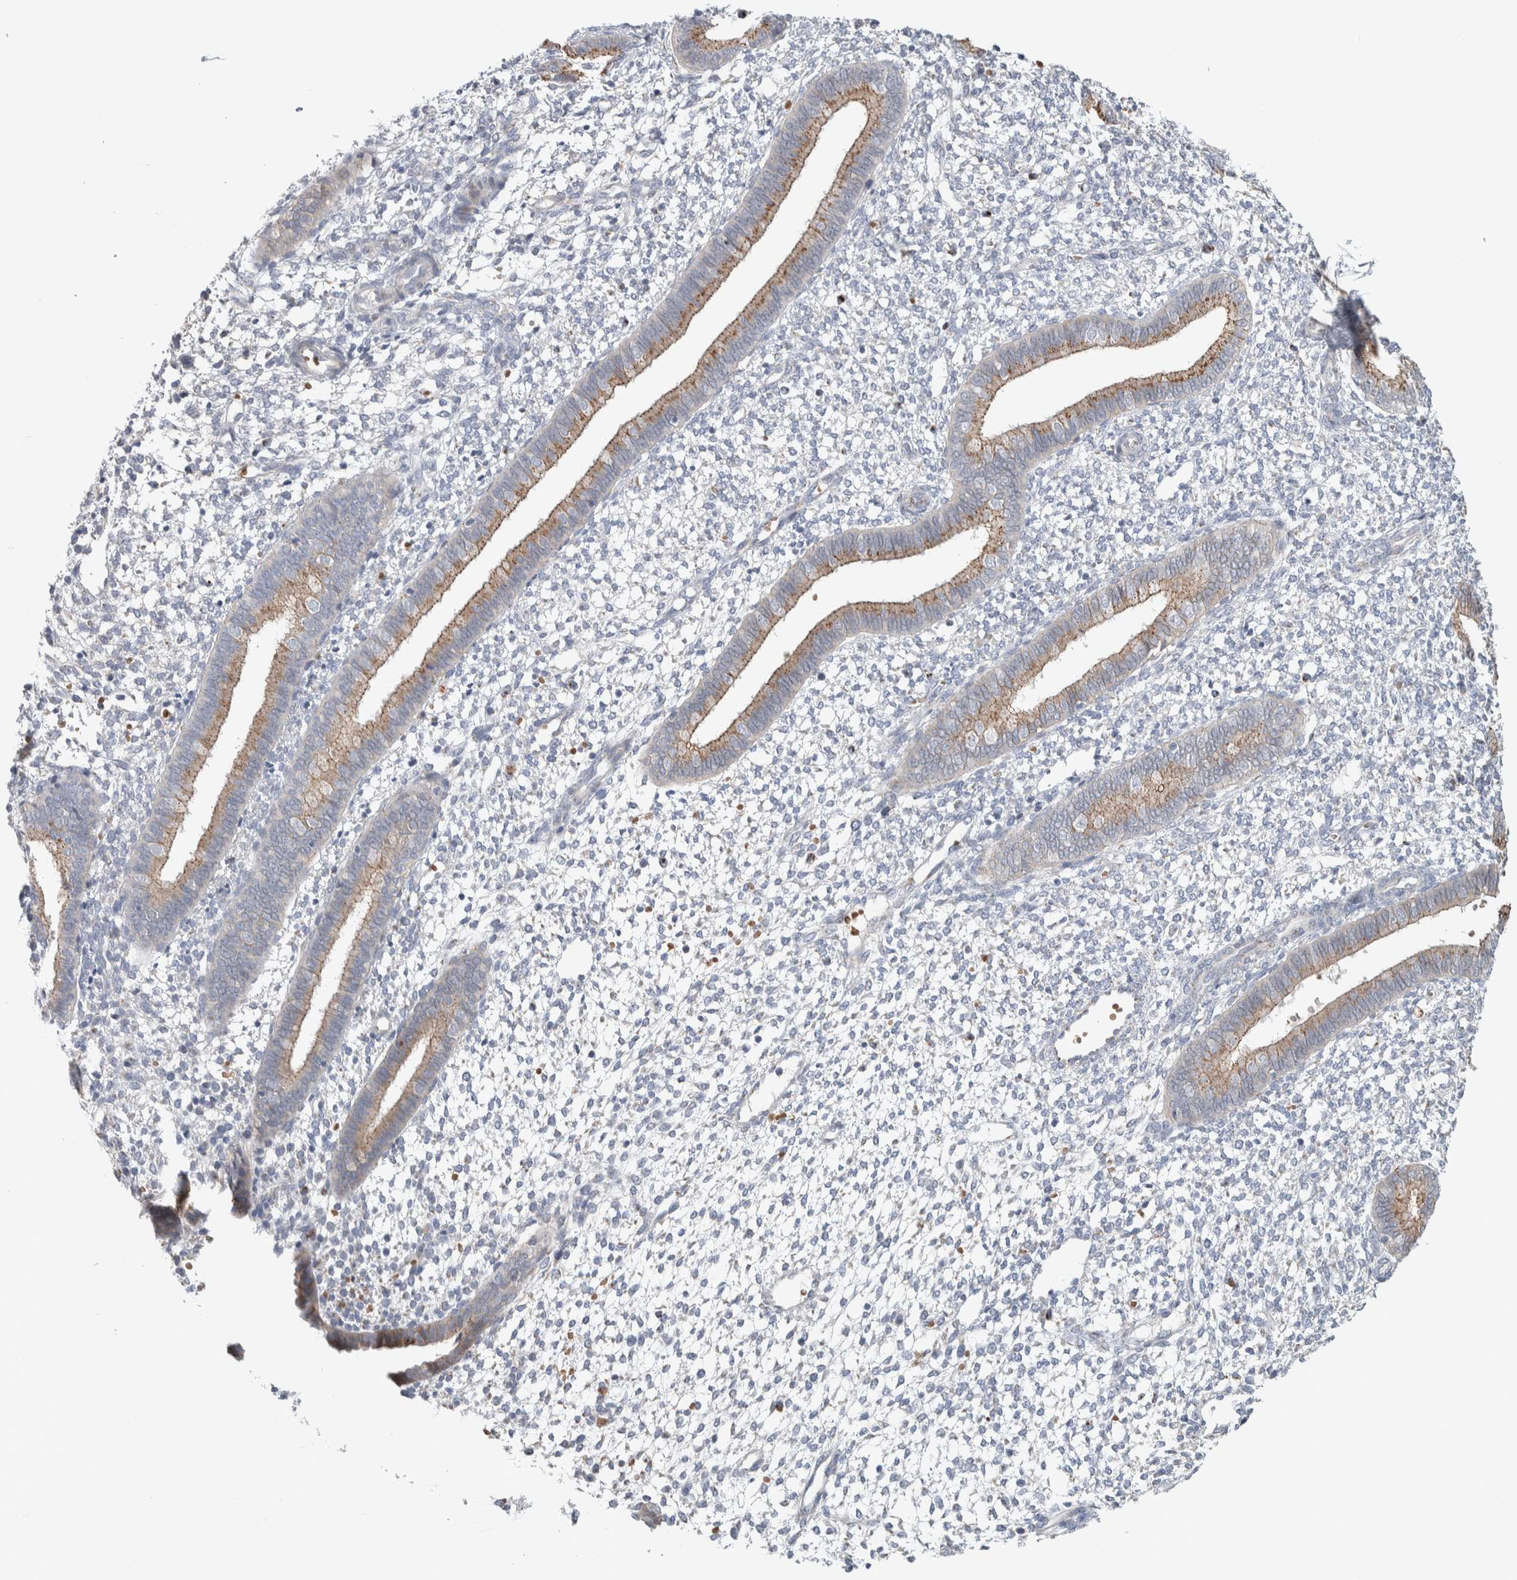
{"staining": {"intensity": "negative", "quantity": "none", "location": "none"}, "tissue": "endometrium", "cell_type": "Cells in endometrial stroma", "image_type": "normal", "snomed": [{"axis": "morphology", "description": "Normal tissue, NOS"}, {"axis": "topography", "description": "Endometrium"}], "caption": "Human endometrium stained for a protein using immunohistochemistry reveals no staining in cells in endometrial stroma.", "gene": "SLC38A10", "patient": {"sex": "female", "age": 46}}